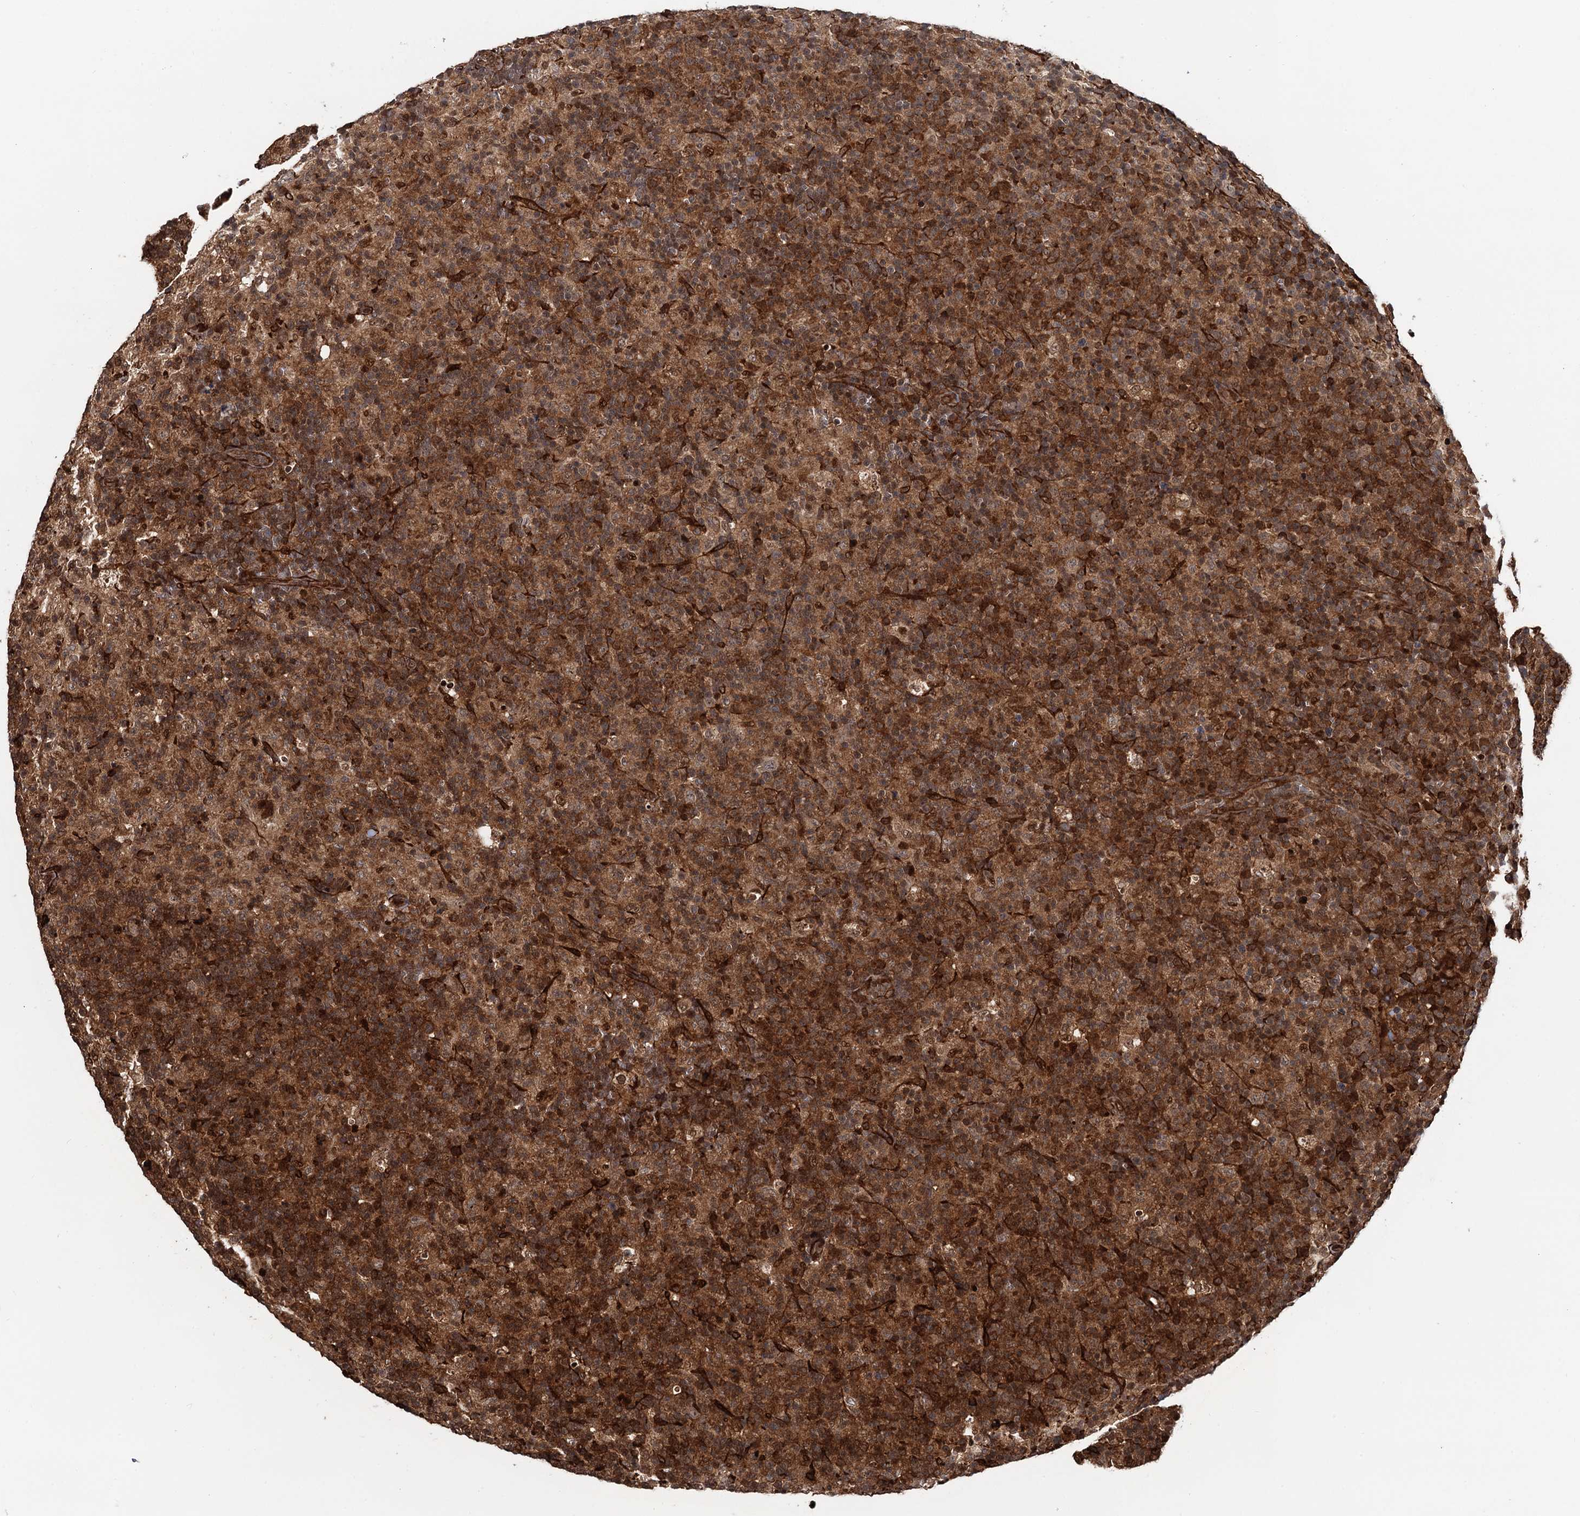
{"staining": {"intensity": "moderate", "quantity": ">75%", "location": "cytoplasmic/membranous"}, "tissue": "lymph node", "cell_type": "Germinal center cells", "image_type": "normal", "snomed": [{"axis": "morphology", "description": "Normal tissue, NOS"}, {"axis": "morphology", "description": "Inflammation, NOS"}, {"axis": "topography", "description": "Lymph node"}], "caption": "This histopathology image reveals immunohistochemistry staining of normal human lymph node, with medium moderate cytoplasmic/membranous expression in approximately >75% of germinal center cells.", "gene": "SNRNP25", "patient": {"sex": "male", "age": 55}}